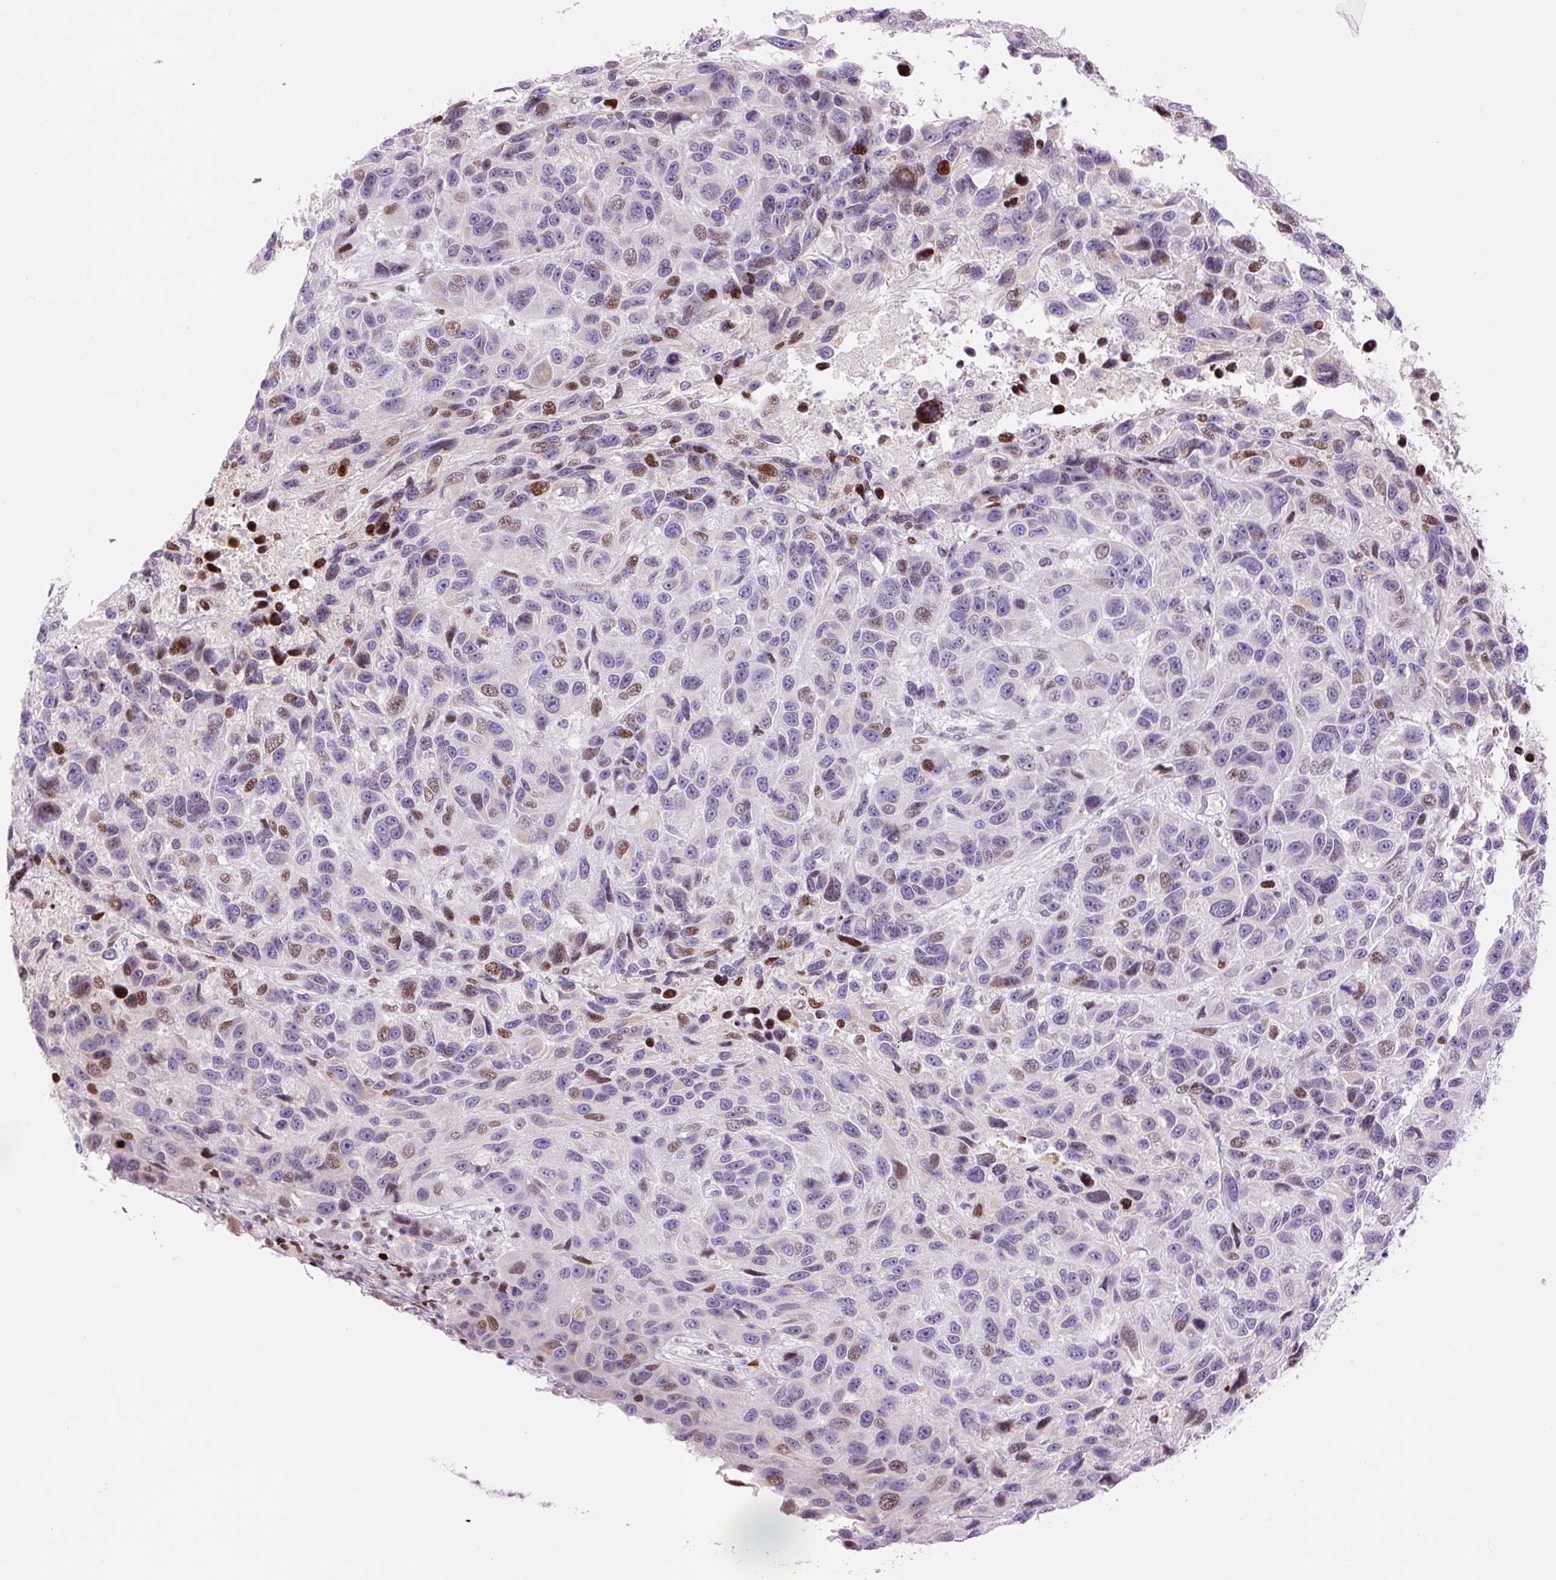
{"staining": {"intensity": "moderate", "quantity": "25%-75%", "location": "nuclear"}, "tissue": "melanoma", "cell_type": "Tumor cells", "image_type": "cancer", "snomed": [{"axis": "morphology", "description": "Malignant melanoma, NOS"}, {"axis": "topography", "description": "Skin"}], "caption": "Brown immunohistochemical staining in melanoma reveals moderate nuclear positivity in about 25%-75% of tumor cells.", "gene": "TMEM177", "patient": {"sex": "male", "age": 53}}